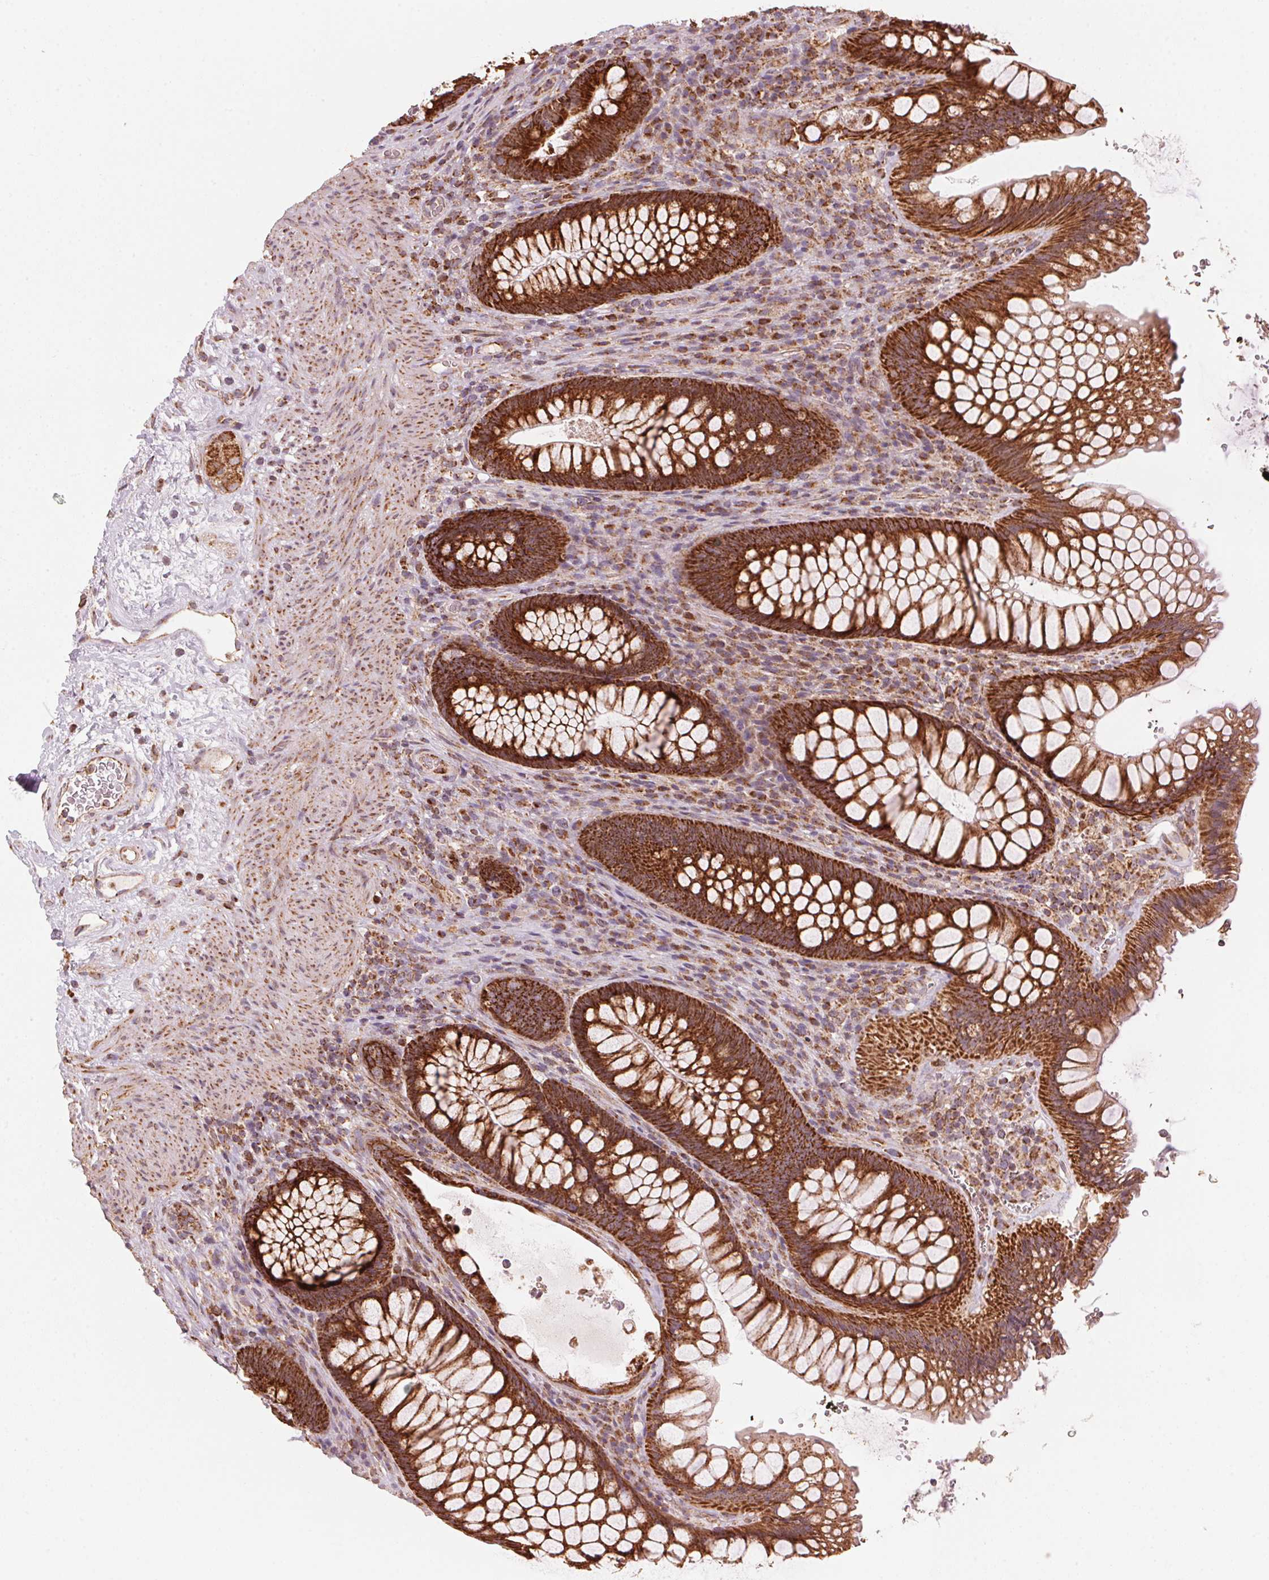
{"staining": {"intensity": "strong", "quantity": ">75%", "location": "cytoplasmic/membranous"}, "tissue": "rectum", "cell_type": "Glandular cells", "image_type": "normal", "snomed": [{"axis": "morphology", "description": "Normal tissue, NOS"}, {"axis": "topography", "description": "Smooth muscle"}, {"axis": "topography", "description": "Rectum"}], "caption": "Rectum stained with DAB (3,3'-diaminobenzidine) IHC shows high levels of strong cytoplasmic/membranous expression in about >75% of glandular cells.", "gene": "TOMM70", "patient": {"sex": "male", "age": 53}}